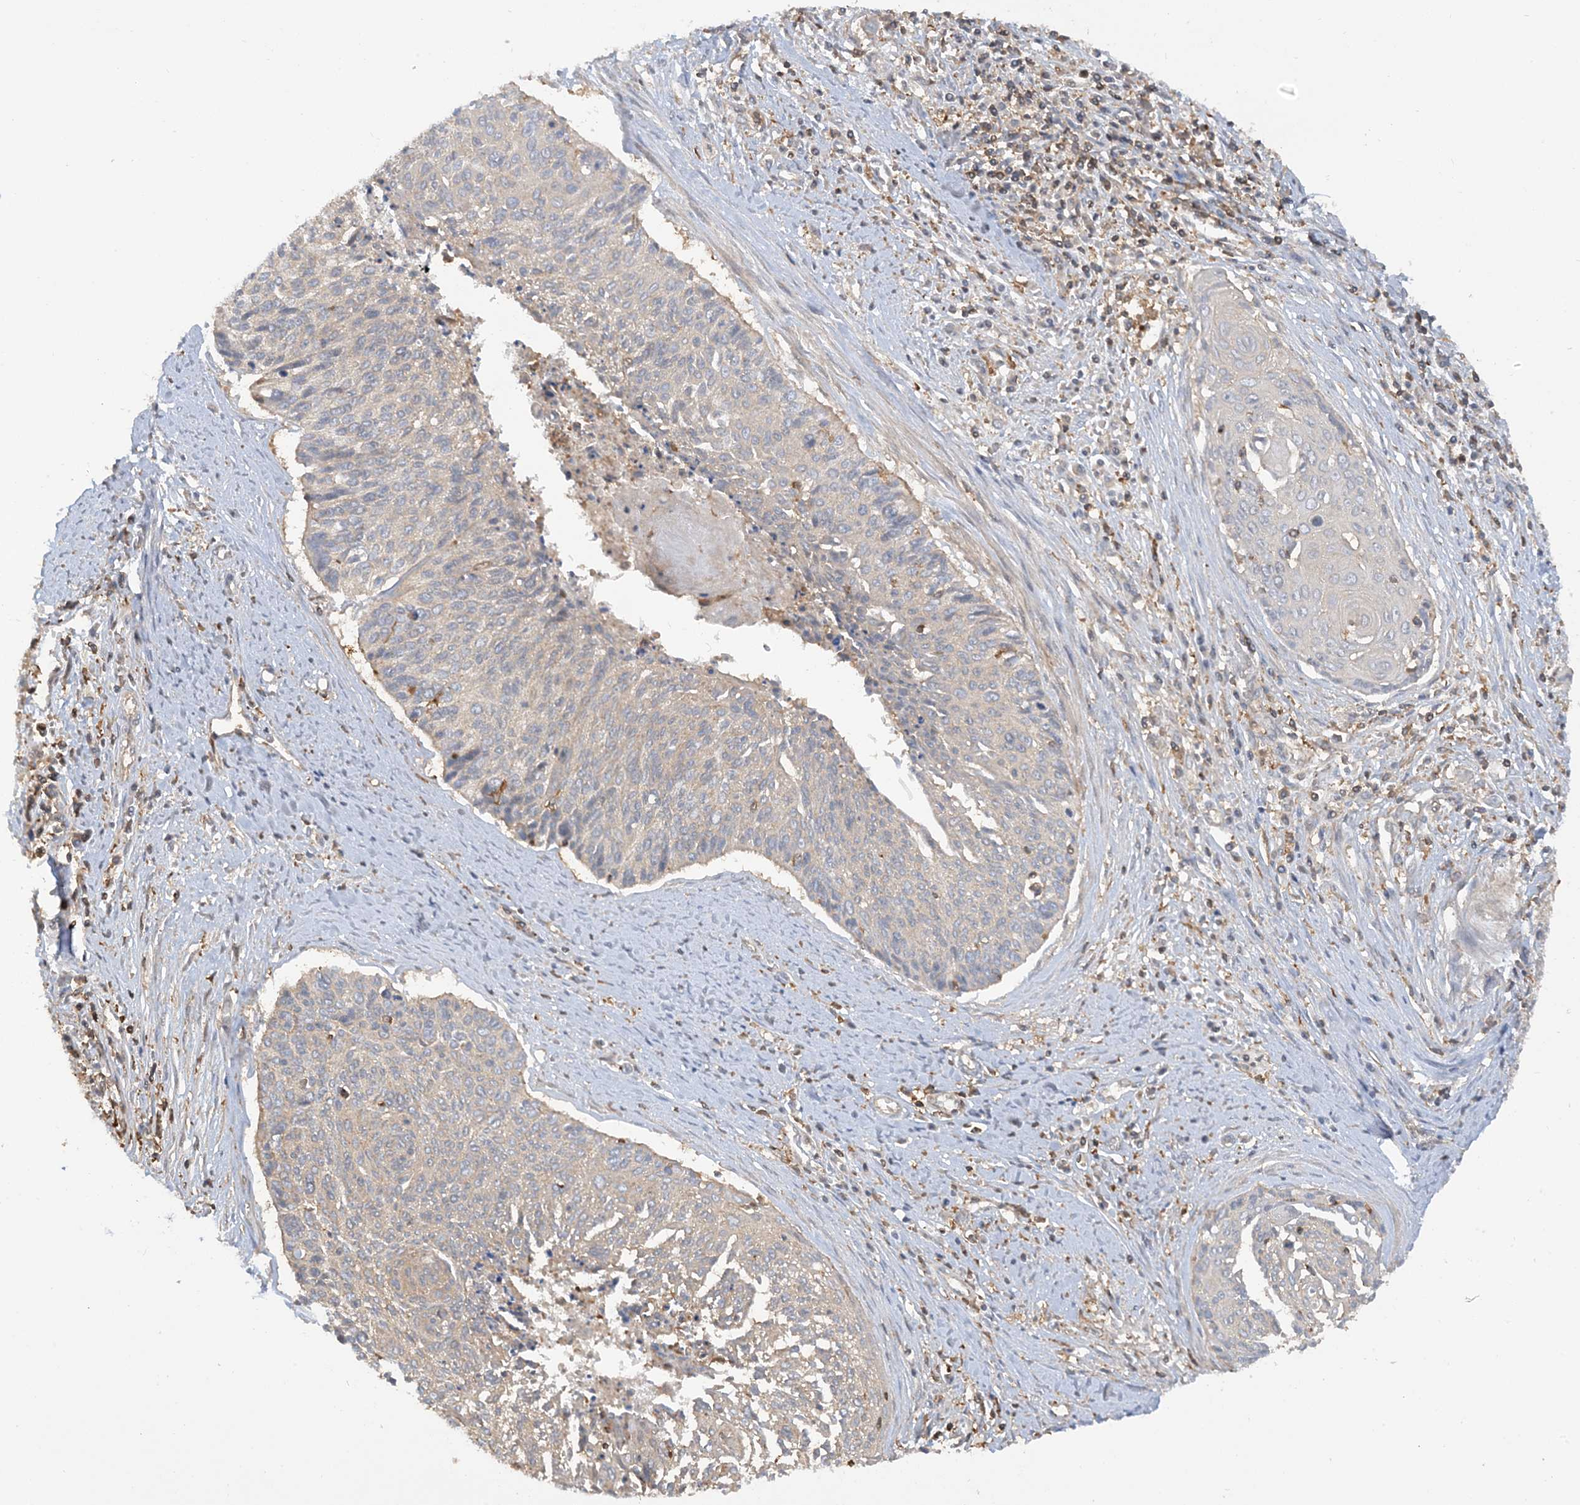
{"staining": {"intensity": "weak", "quantity": "<25%", "location": "cytoplasmic/membranous"}, "tissue": "cervical cancer", "cell_type": "Tumor cells", "image_type": "cancer", "snomed": [{"axis": "morphology", "description": "Squamous cell carcinoma, NOS"}, {"axis": "topography", "description": "Cervix"}], "caption": "Human squamous cell carcinoma (cervical) stained for a protein using immunohistochemistry (IHC) displays no expression in tumor cells.", "gene": "CAPZB", "patient": {"sex": "female", "age": 55}}